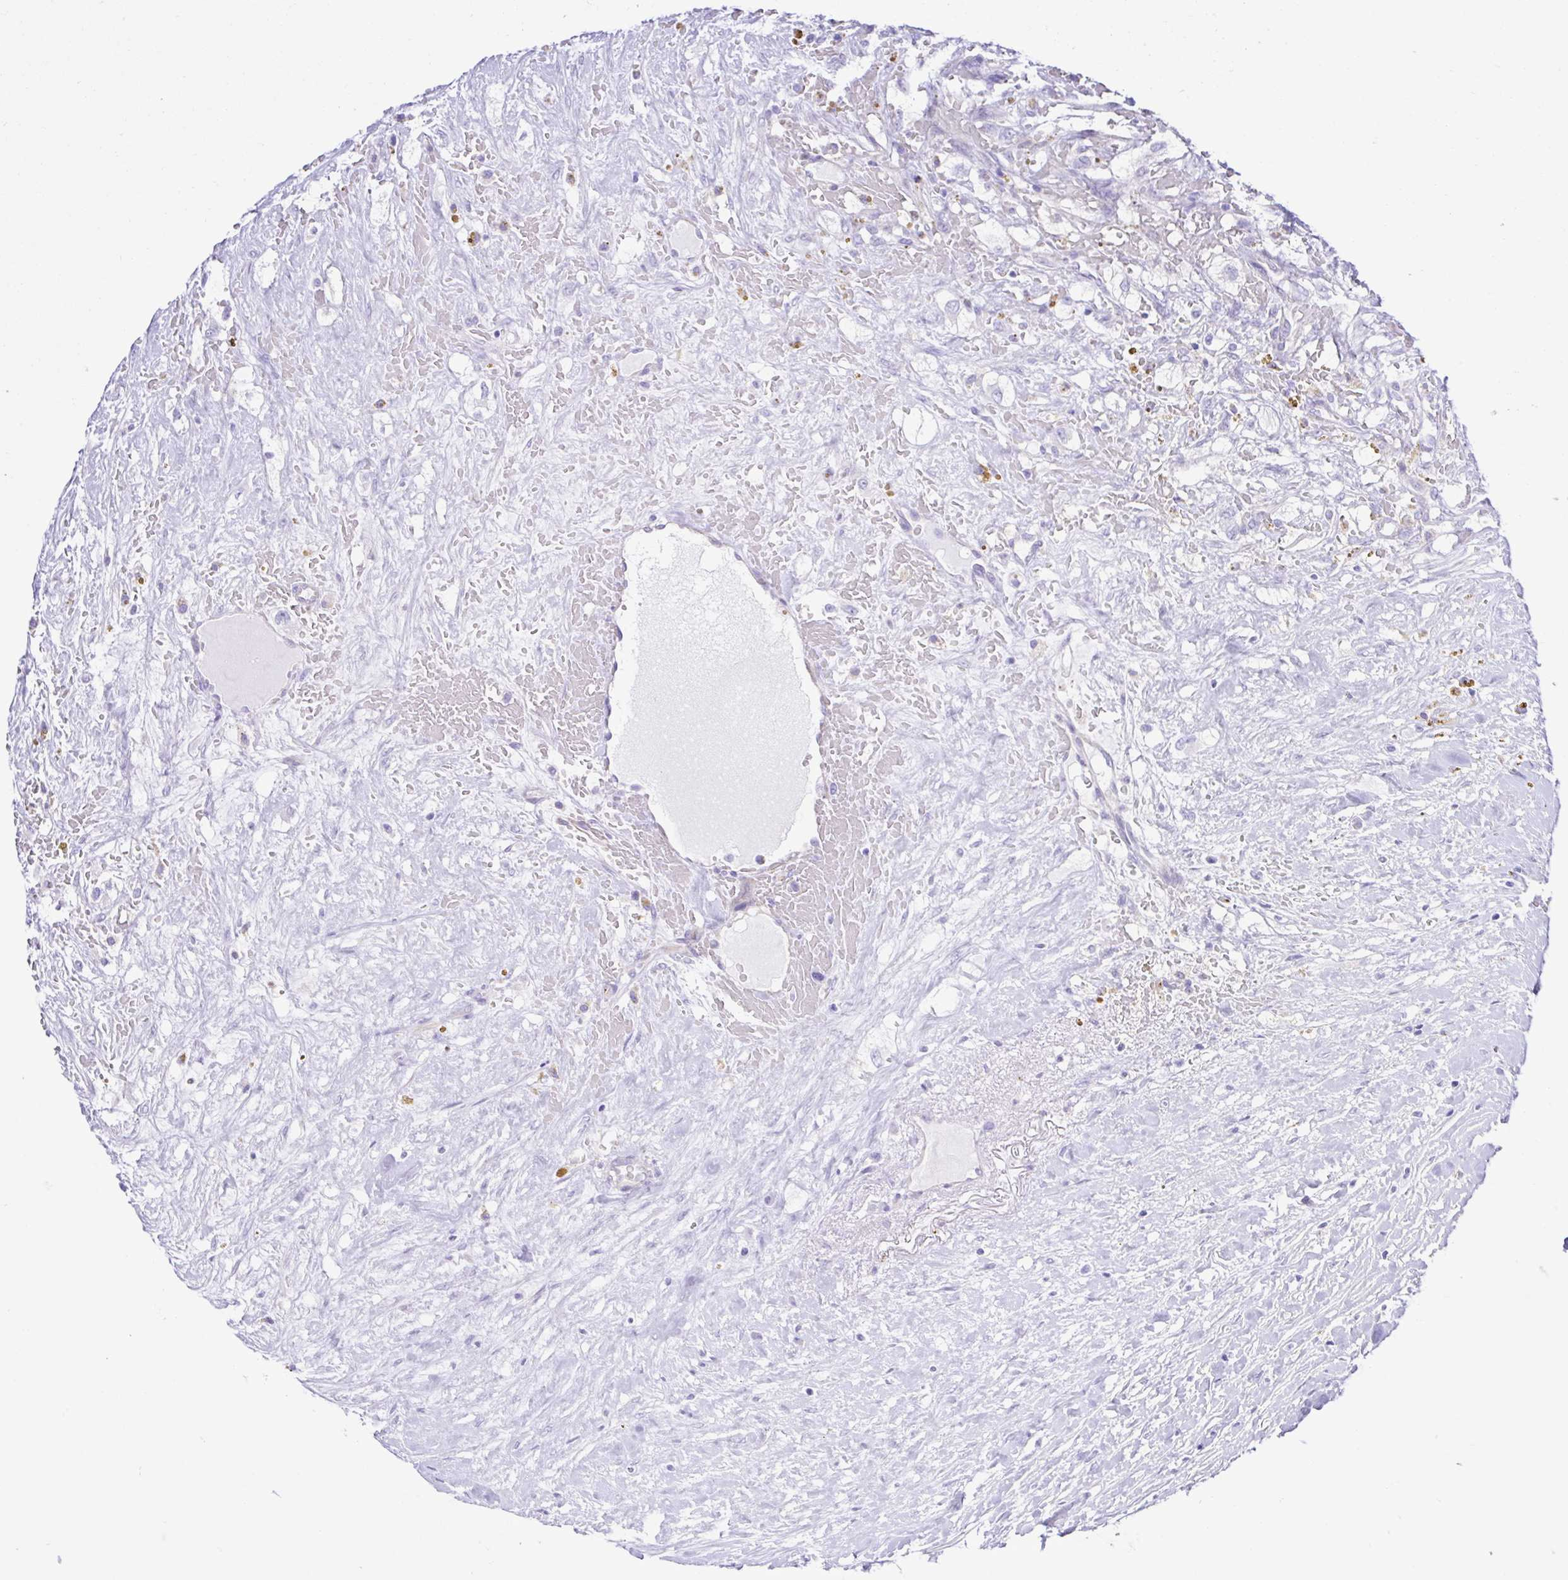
{"staining": {"intensity": "negative", "quantity": "none", "location": "none"}, "tissue": "renal cancer", "cell_type": "Tumor cells", "image_type": "cancer", "snomed": [{"axis": "morphology", "description": "Adenocarcinoma, NOS"}, {"axis": "topography", "description": "Kidney"}], "caption": "Immunohistochemical staining of human renal adenocarcinoma displays no significant expression in tumor cells.", "gene": "CYP11A1", "patient": {"sex": "male", "age": 59}}